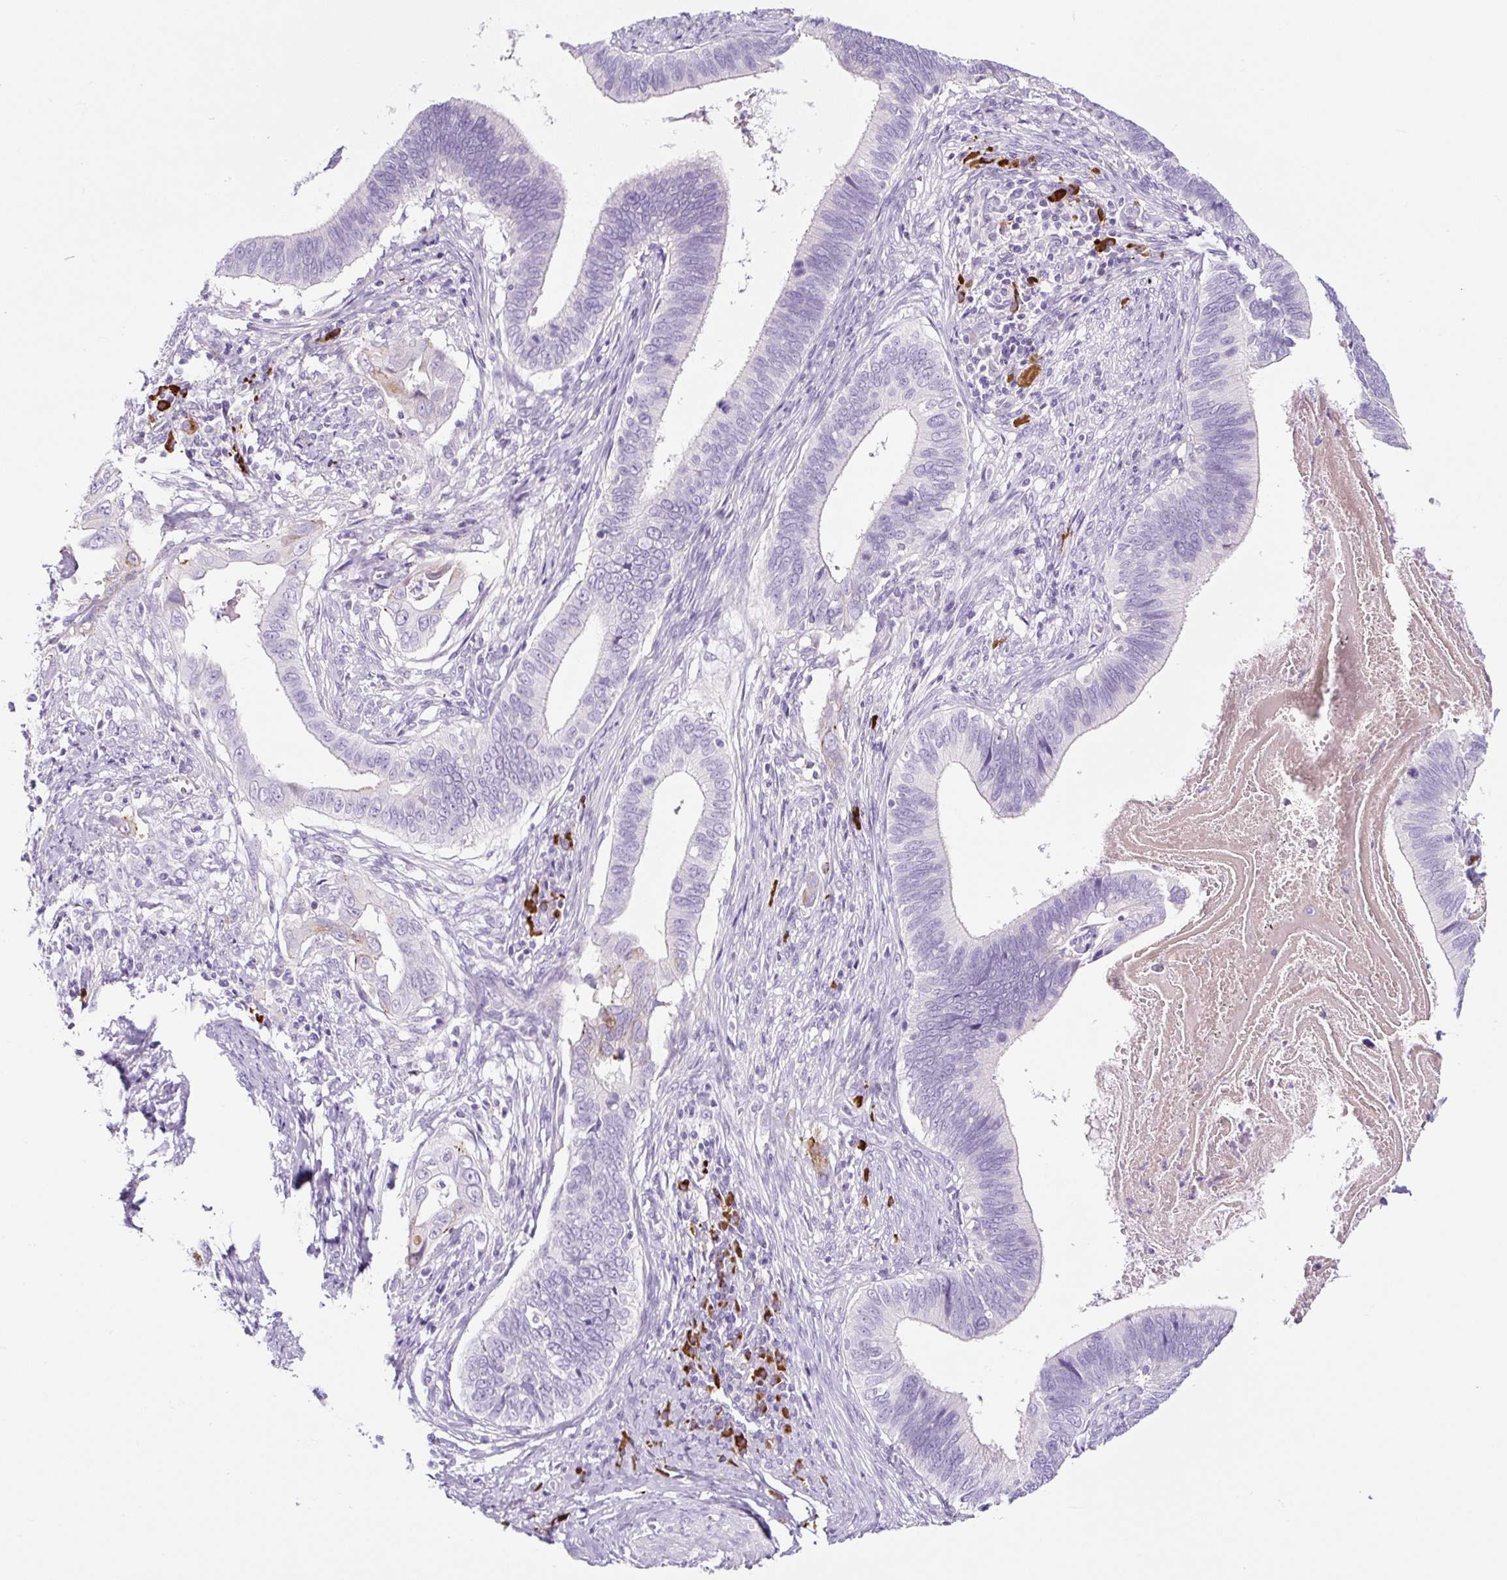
{"staining": {"intensity": "negative", "quantity": "none", "location": "none"}, "tissue": "cervical cancer", "cell_type": "Tumor cells", "image_type": "cancer", "snomed": [{"axis": "morphology", "description": "Adenocarcinoma, NOS"}, {"axis": "topography", "description": "Cervix"}], "caption": "Tumor cells are negative for brown protein staining in cervical cancer (adenocarcinoma).", "gene": "RNF212B", "patient": {"sex": "female", "age": 42}}